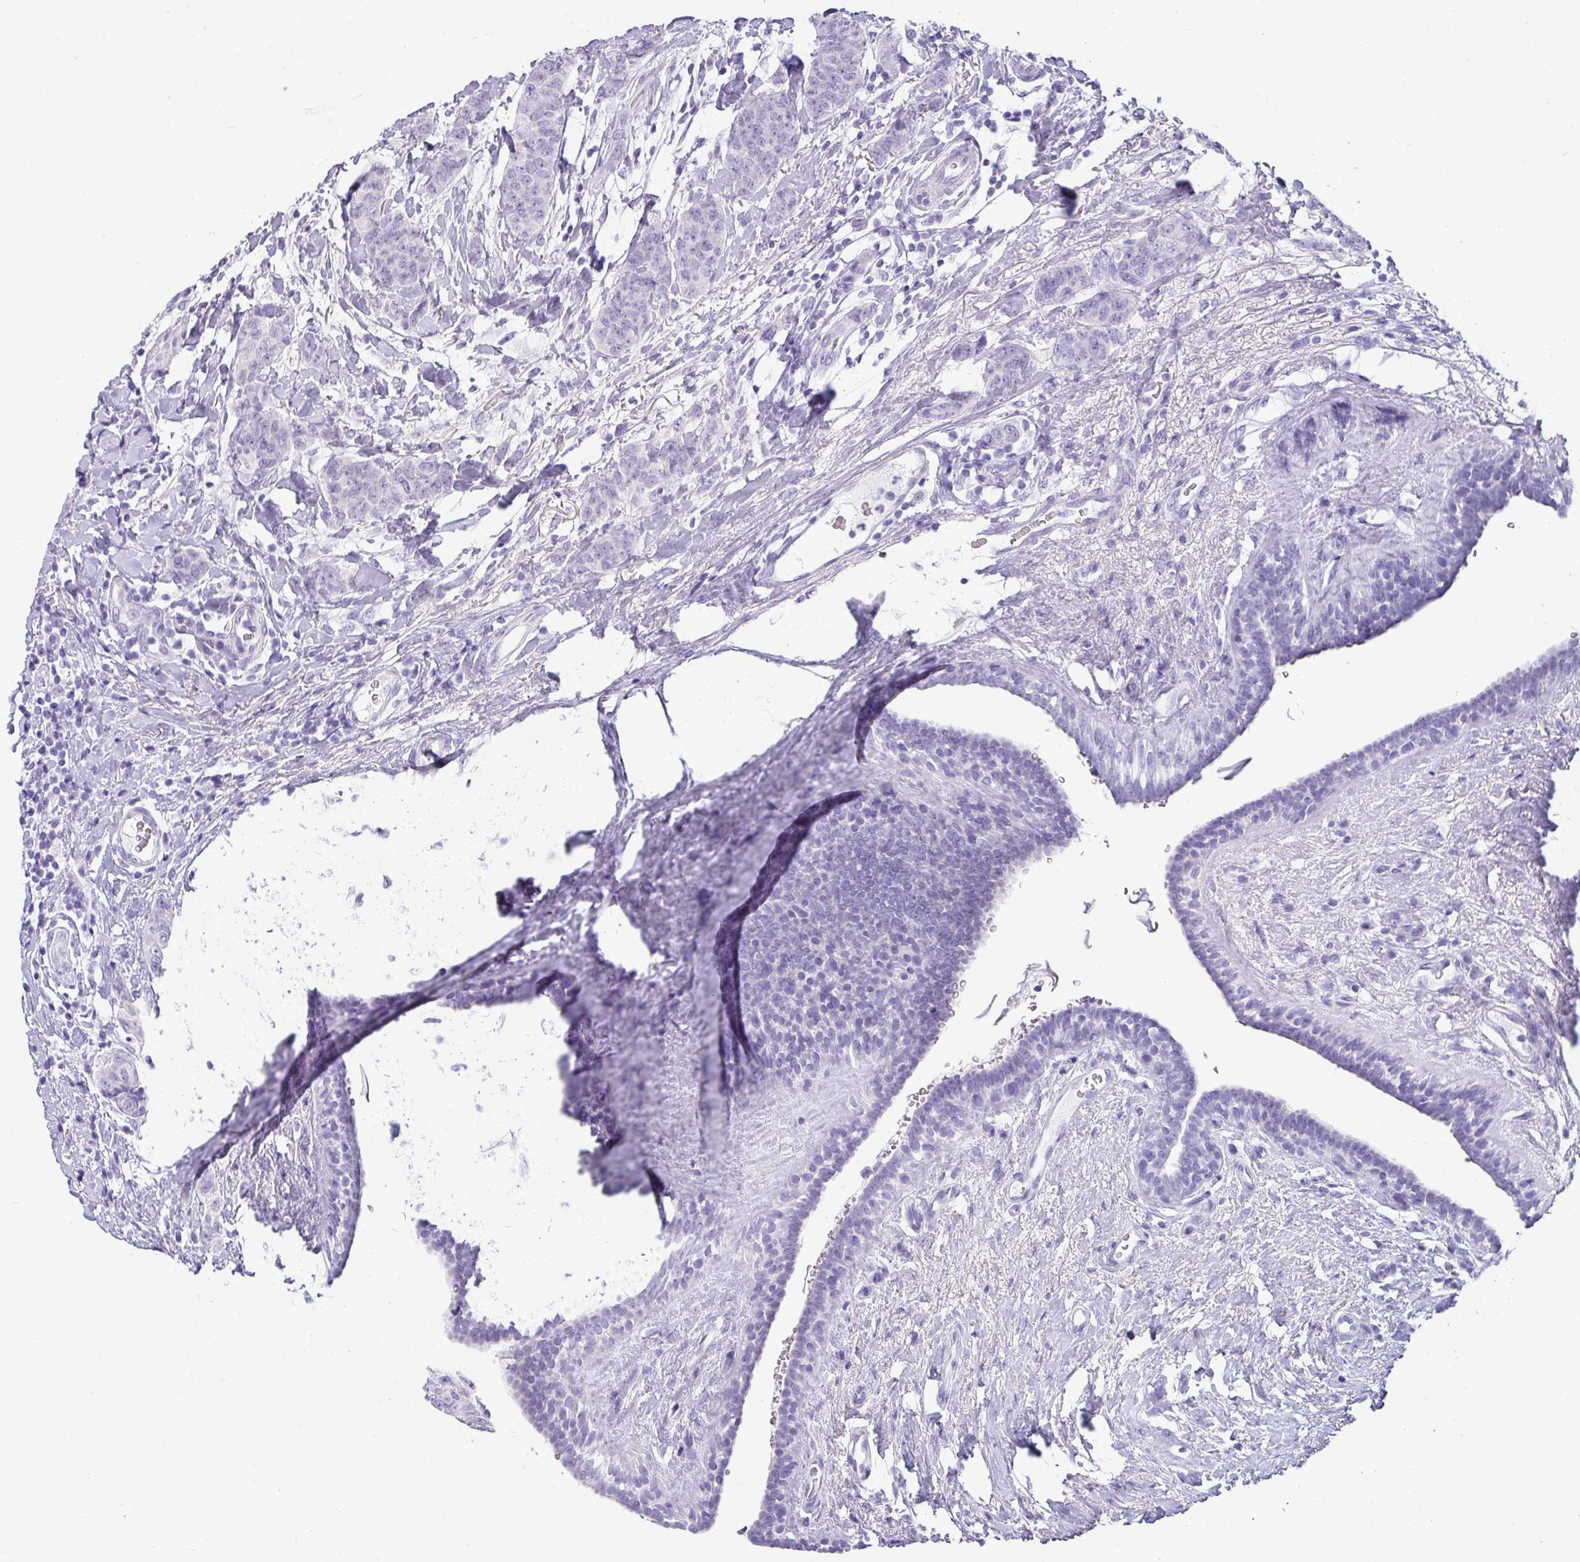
{"staining": {"intensity": "negative", "quantity": "none", "location": "none"}, "tissue": "breast cancer", "cell_type": "Tumor cells", "image_type": "cancer", "snomed": [{"axis": "morphology", "description": "Duct carcinoma"}, {"axis": "topography", "description": "Breast"}], "caption": "Tumor cells are negative for brown protein staining in breast invasive ductal carcinoma.", "gene": "VCY1B", "patient": {"sex": "female", "age": 40}}